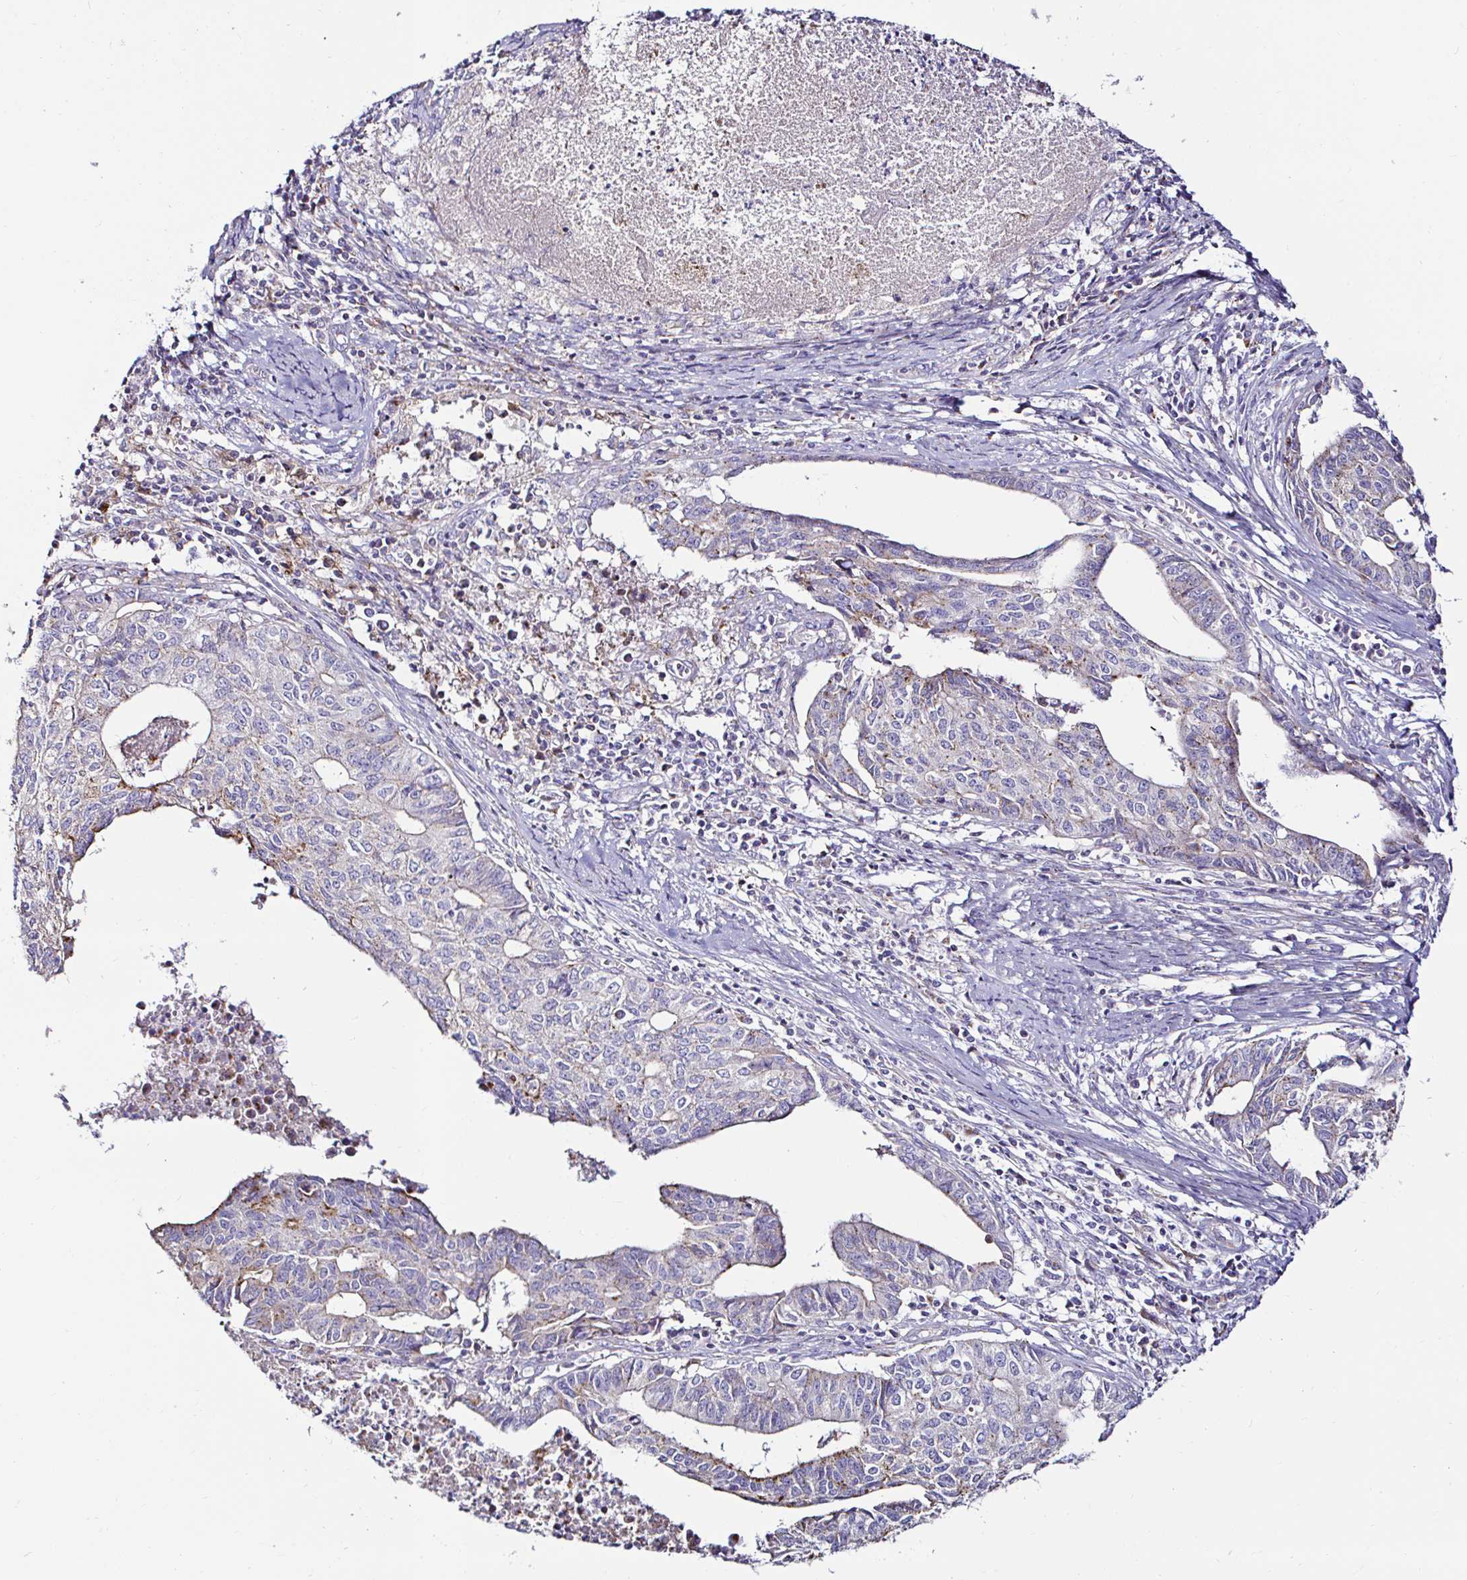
{"staining": {"intensity": "weak", "quantity": "<25%", "location": "cytoplasmic/membranous"}, "tissue": "endometrial cancer", "cell_type": "Tumor cells", "image_type": "cancer", "snomed": [{"axis": "morphology", "description": "Adenocarcinoma, NOS"}, {"axis": "topography", "description": "Endometrium"}], "caption": "Protein analysis of endometrial cancer demonstrates no significant staining in tumor cells.", "gene": "GALNS", "patient": {"sex": "female", "age": 65}}